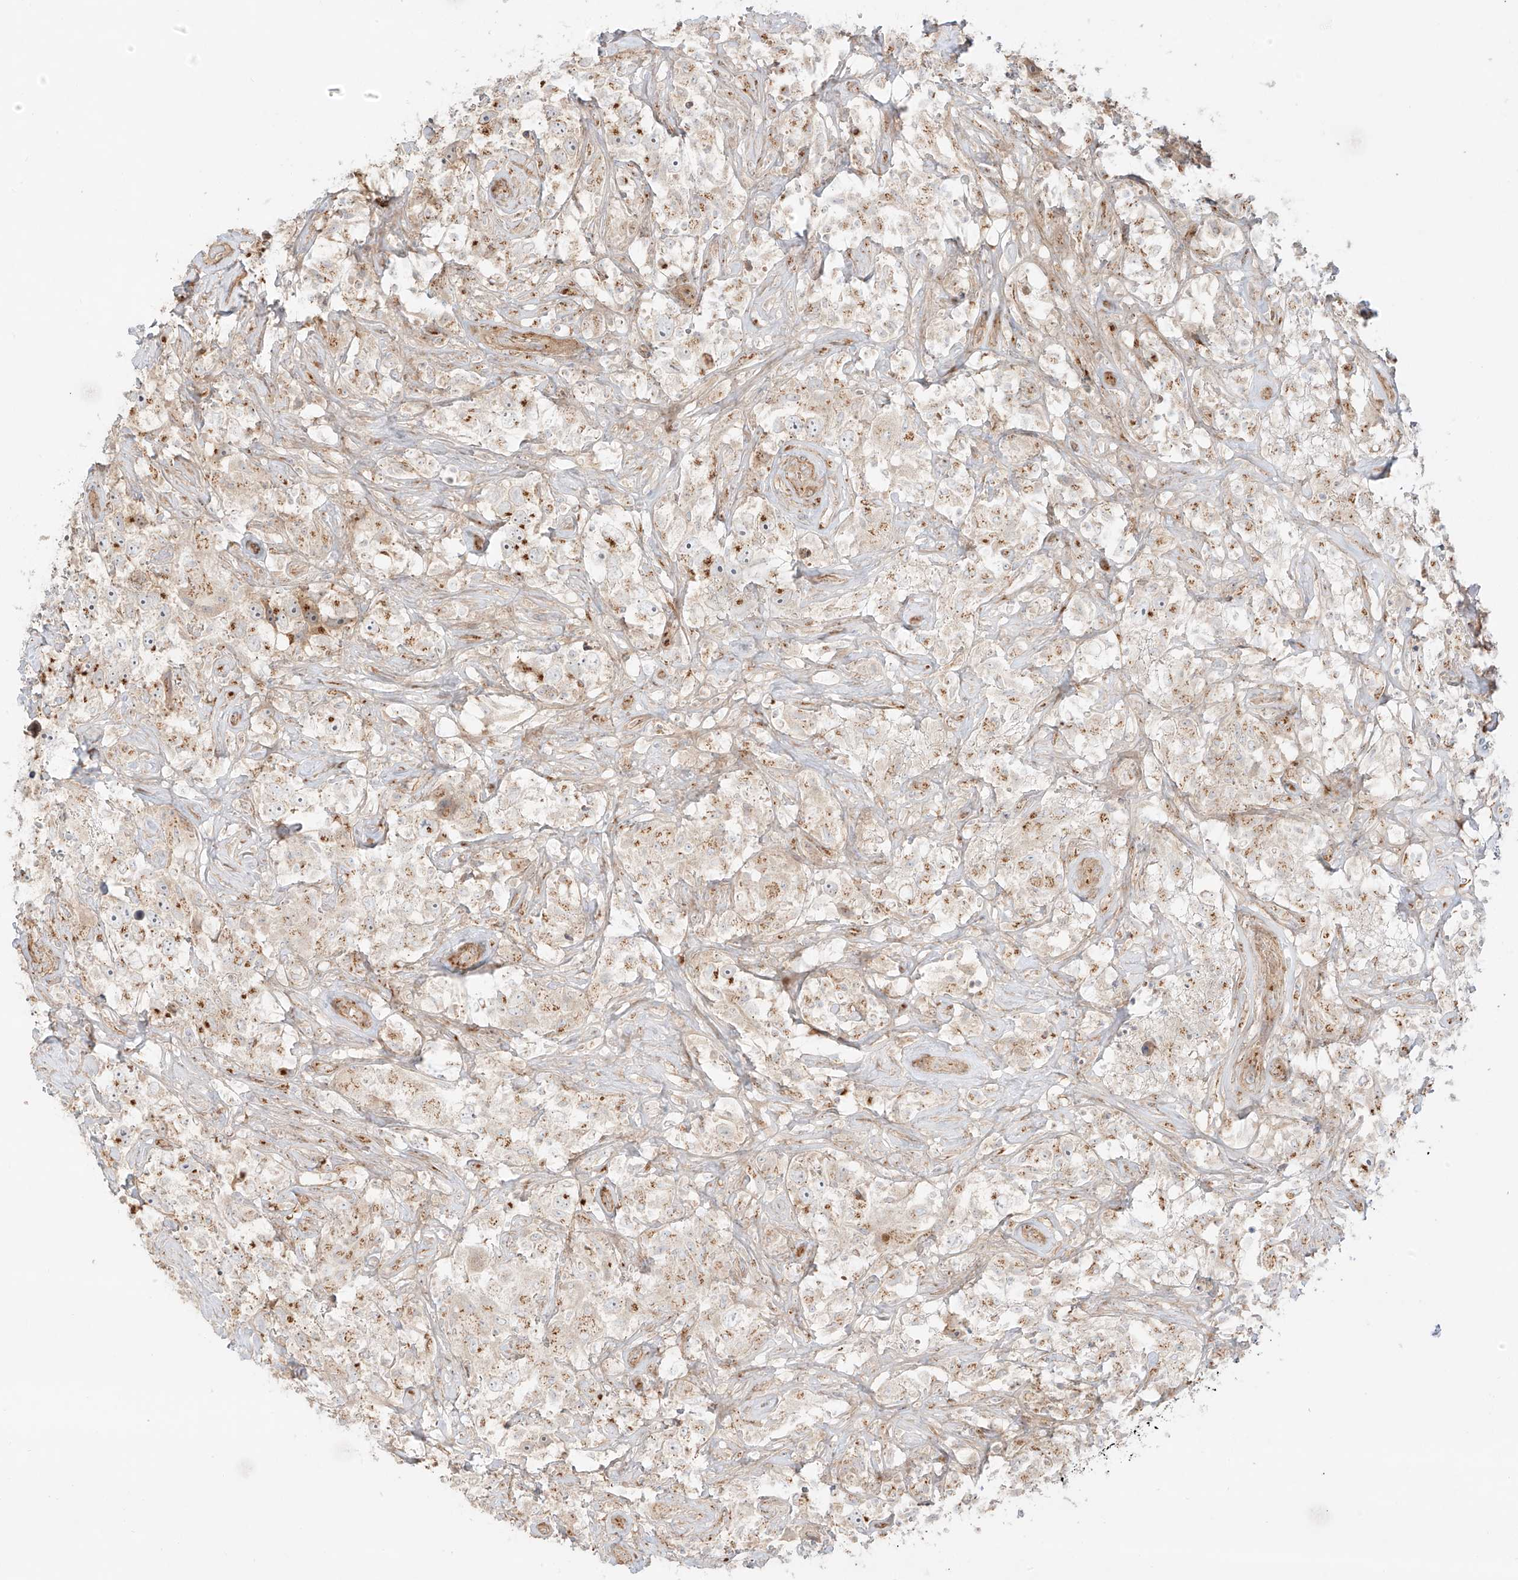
{"staining": {"intensity": "weak", "quantity": ">75%", "location": "cytoplasmic/membranous"}, "tissue": "testis cancer", "cell_type": "Tumor cells", "image_type": "cancer", "snomed": [{"axis": "morphology", "description": "Seminoma, NOS"}, {"axis": "topography", "description": "Testis"}], "caption": "Testis cancer (seminoma) stained with DAB (3,3'-diaminobenzidine) IHC shows low levels of weak cytoplasmic/membranous staining in about >75% of tumor cells.", "gene": "ZNF287", "patient": {"sex": "male", "age": 49}}